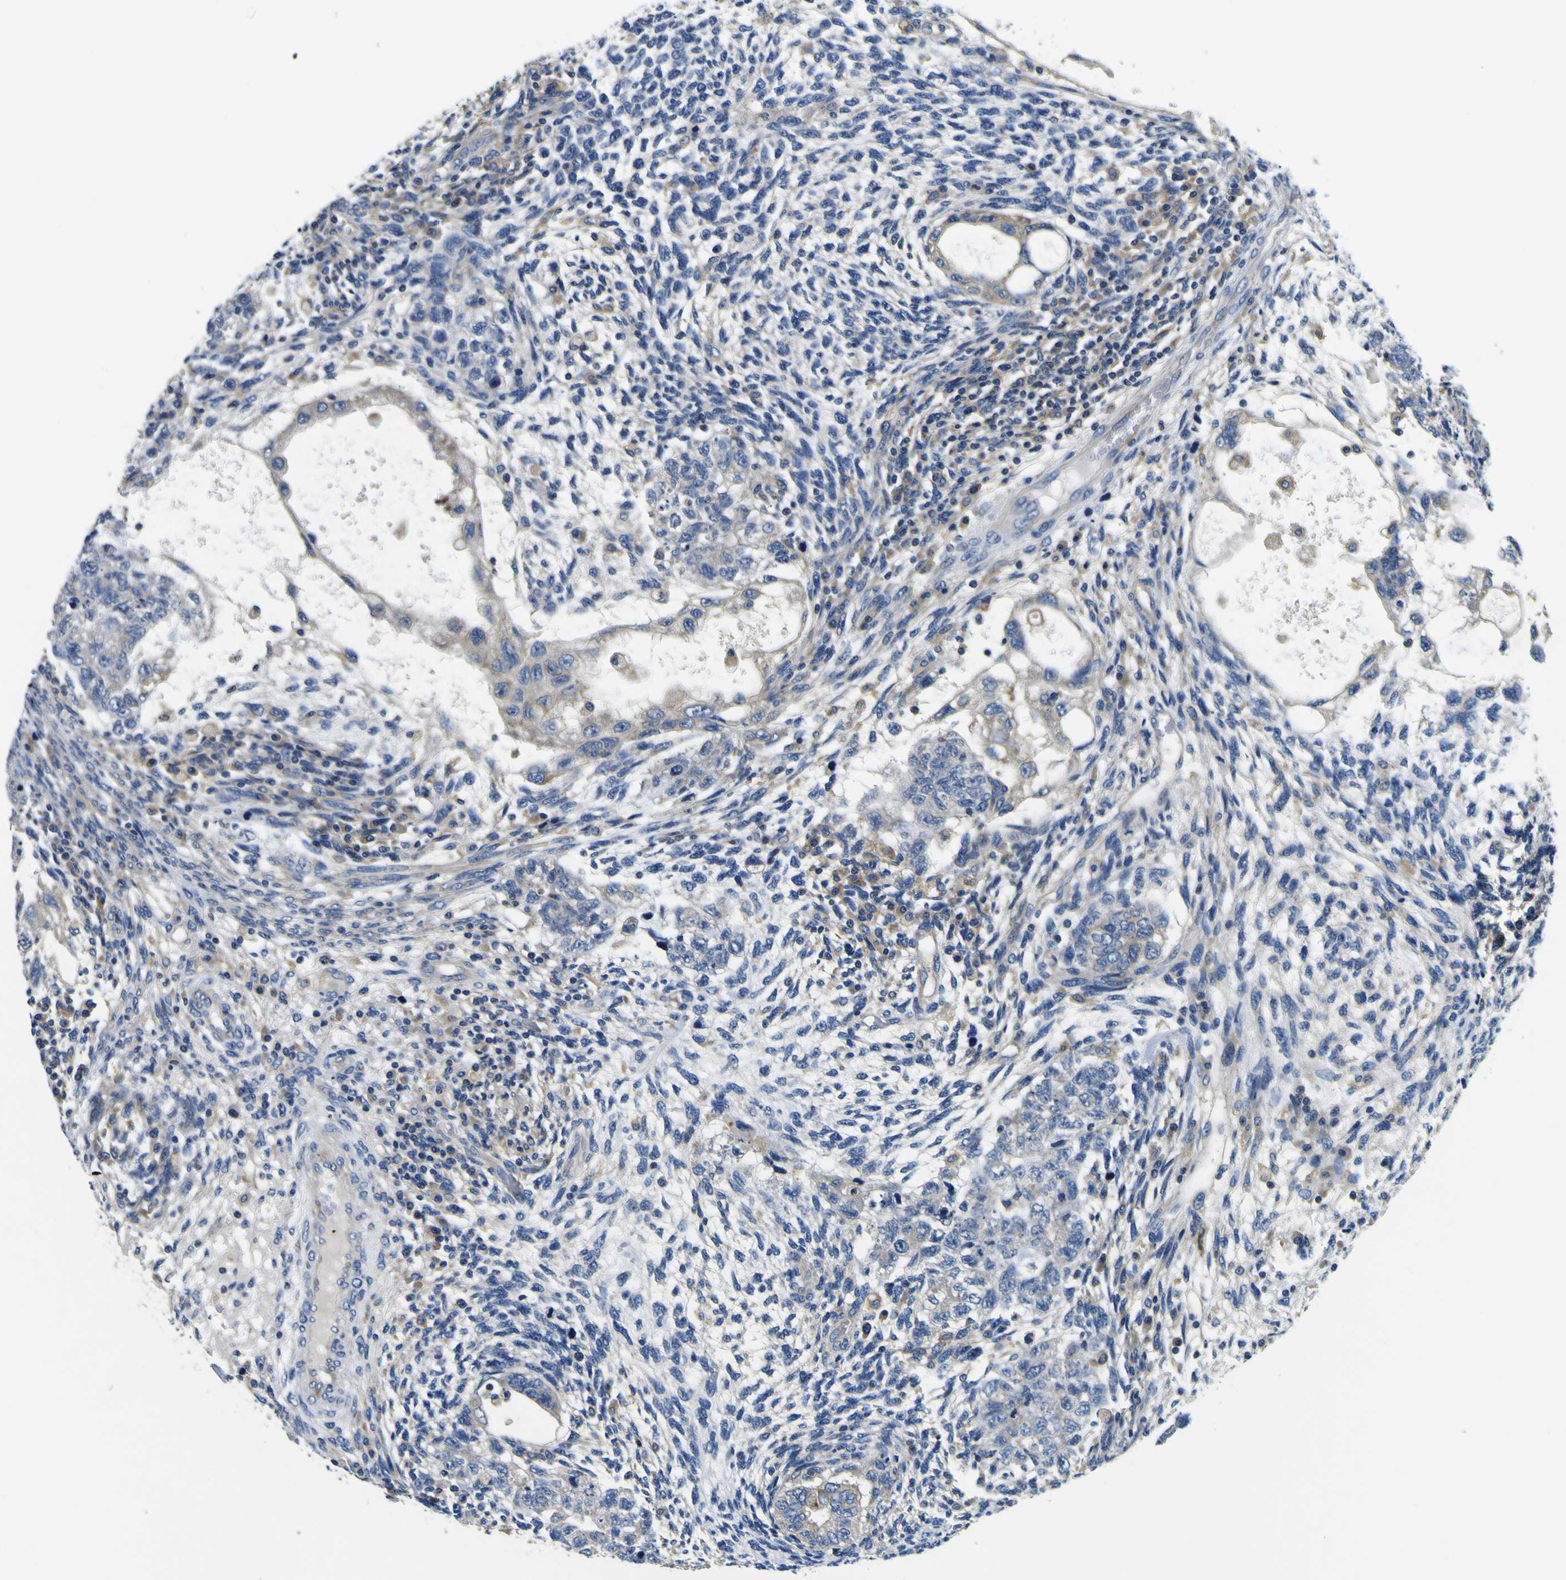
{"staining": {"intensity": "weak", "quantity": "<25%", "location": "cytoplasmic/membranous"}, "tissue": "testis cancer", "cell_type": "Tumor cells", "image_type": "cancer", "snomed": [{"axis": "morphology", "description": "Normal tissue, NOS"}, {"axis": "morphology", "description": "Carcinoma, Embryonal, NOS"}, {"axis": "topography", "description": "Testis"}], "caption": "A high-resolution photomicrograph shows IHC staining of embryonal carcinoma (testis), which displays no significant positivity in tumor cells.", "gene": "CLSTN1", "patient": {"sex": "male", "age": 36}}